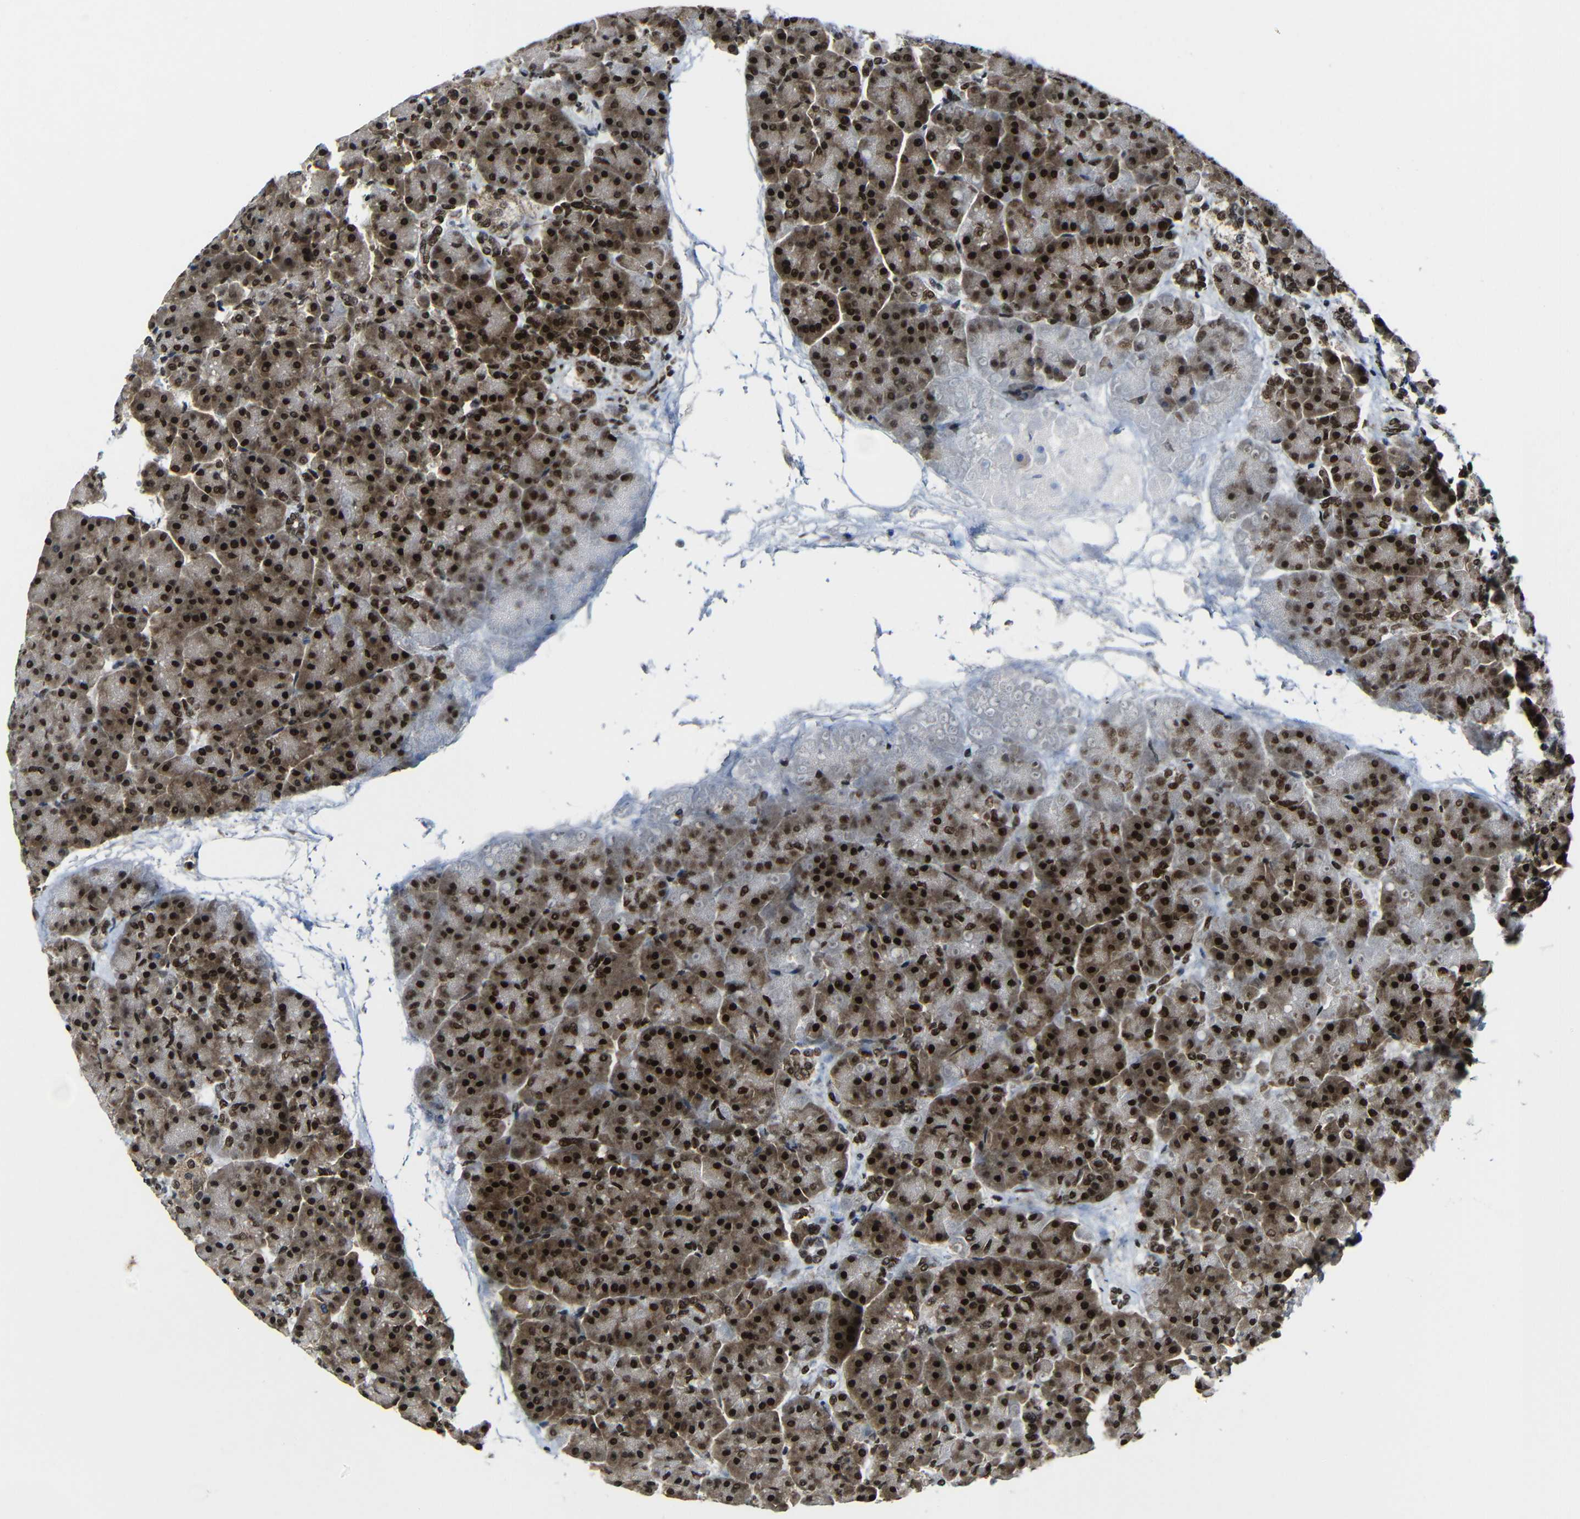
{"staining": {"intensity": "strong", "quantity": ">75%", "location": "nuclear"}, "tissue": "pancreas", "cell_type": "Exocrine glandular cells", "image_type": "normal", "snomed": [{"axis": "morphology", "description": "Normal tissue, NOS"}, {"axis": "topography", "description": "Pancreas"}], "caption": "Normal pancreas demonstrates strong nuclear positivity in approximately >75% of exocrine glandular cells.", "gene": "PTBP1", "patient": {"sex": "female", "age": 70}}